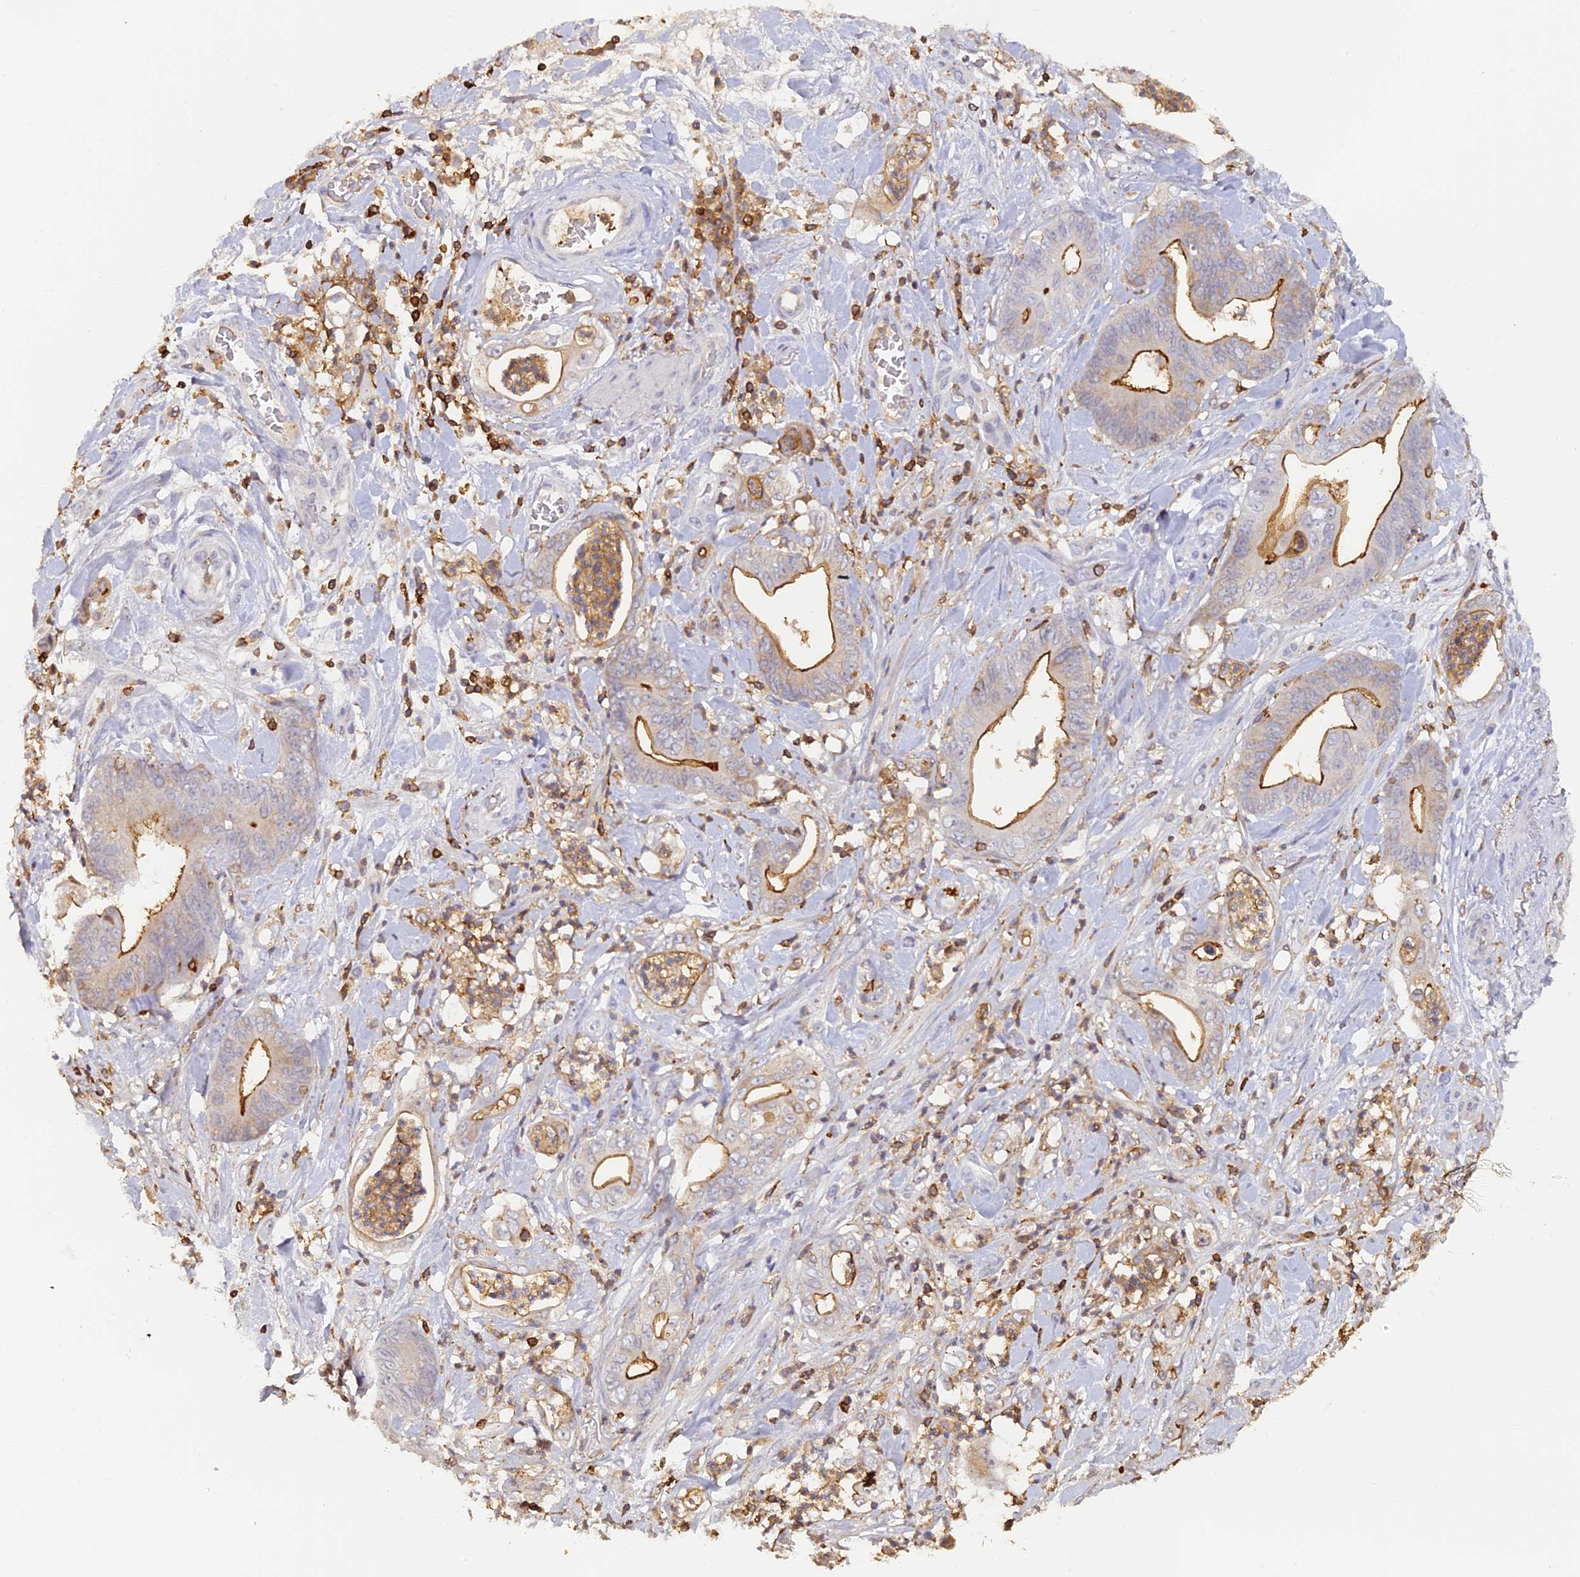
{"staining": {"intensity": "moderate", "quantity": "25%-75%", "location": "cytoplasmic/membranous"}, "tissue": "stomach cancer", "cell_type": "Tumor cells", "image_type": "cancer", "snomed": [{"axis": "morphology", "description": "Adenocarcinoma, NOS"}, {"axis": "topography", "description": "Stomach"}], "caption": "Adenocarcinoma (stomach) stained for a protein shows moderate cytoplasmic/membranous positivity in tumor cells.", "gene": "FYB1", "patient": {"sex": "female", "age": 73}}